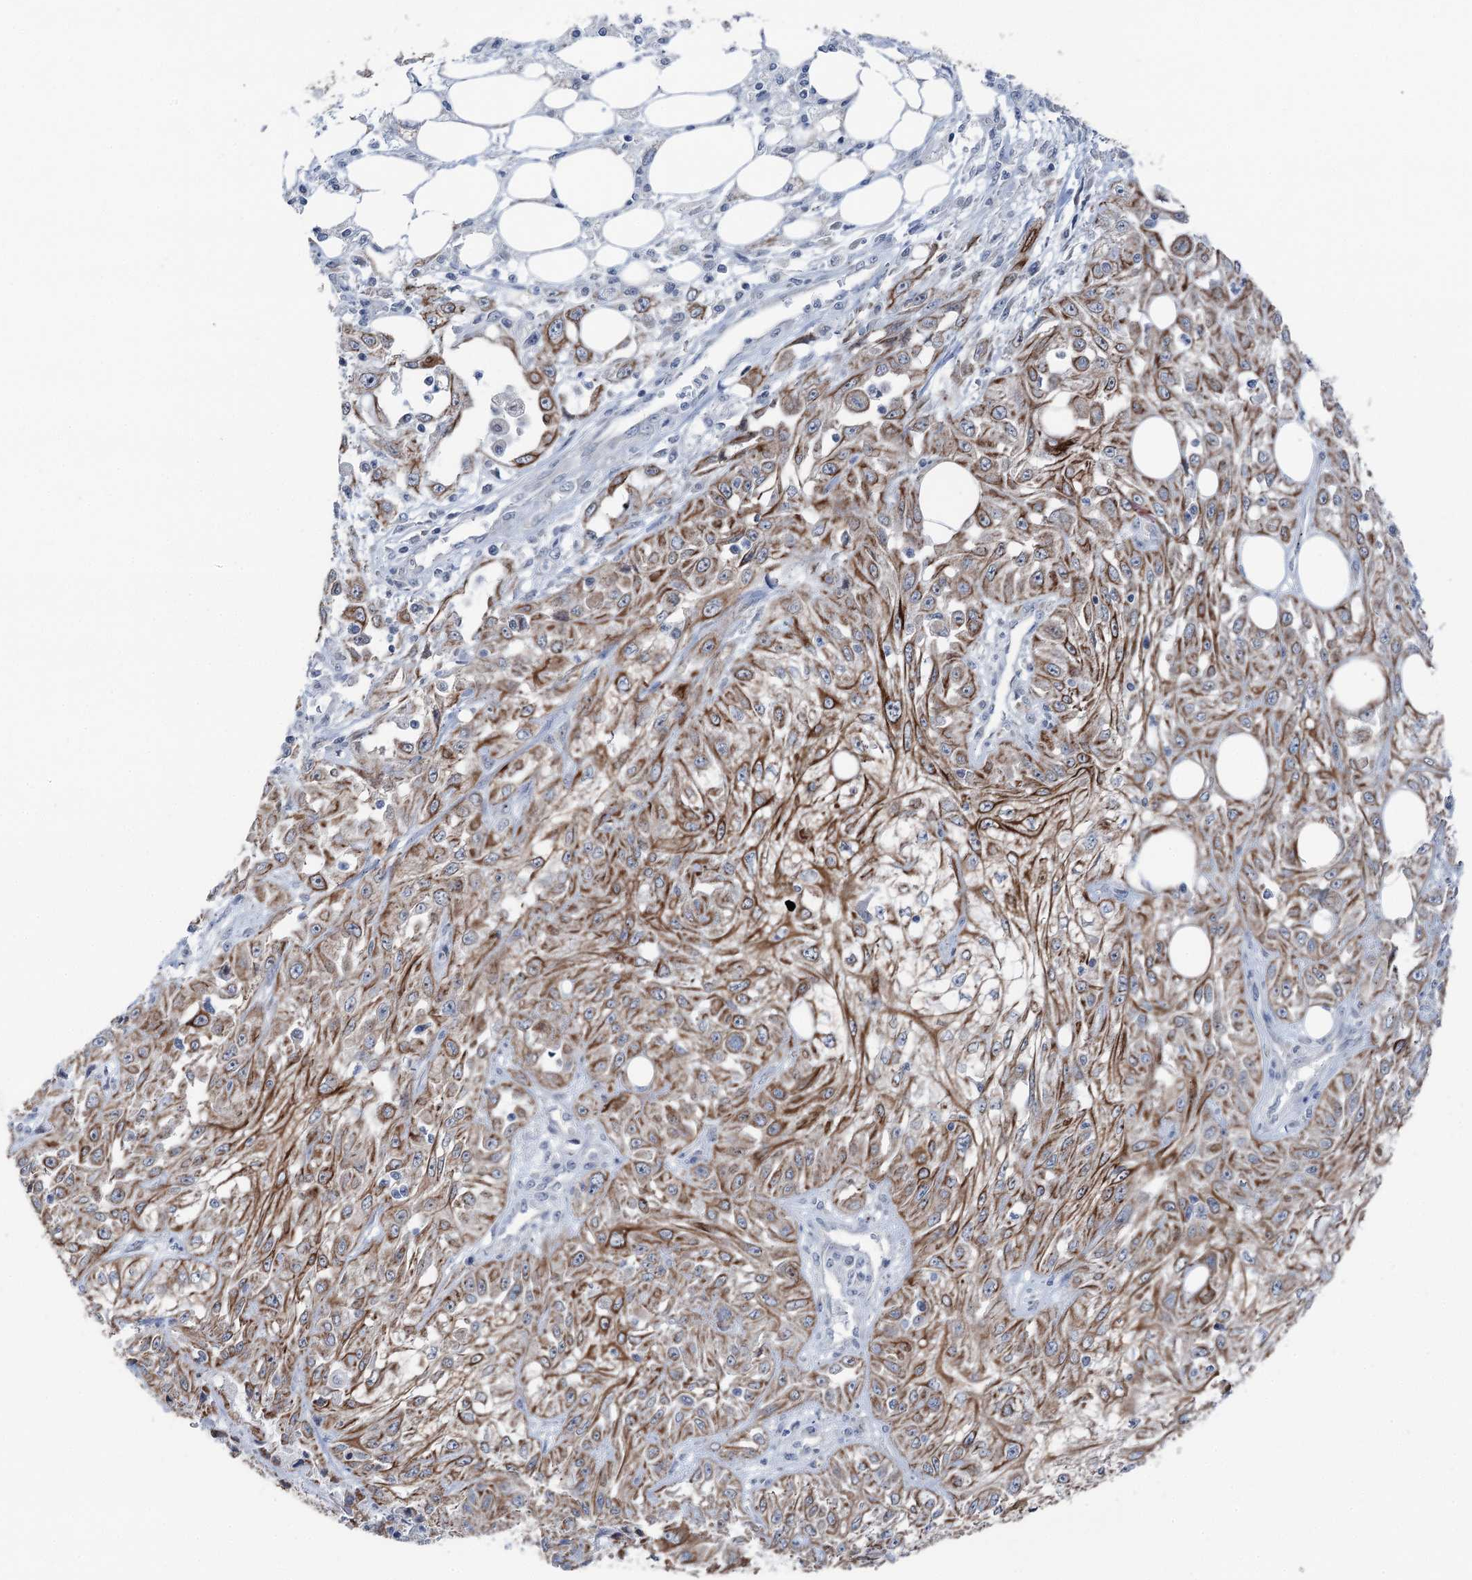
{"staining": {"intensity": "strong", "quantity": ">75%", "location": "cytoplasmic/membranous"}, "tissue": "skin cancer", "cell_type": "Tumor cells", "image_type": "cancer", "snomed": [{"axis": "morphology", "description": "Squamous cell carcinoma, NOS"}, {"axis": "morphology", "description": "Squamous cell carcinoma, metastatic, NOS"}, {"axis": "topography", "description": "Skin"}, {"axis": "topography", "description": "Lymph node"}], "caption": "Human squamous cell carcinoma (skin) stained with a protein marker reveals strong staining in tumor cells.", "gene": "STEEP1", "patient": {"sex": "male", "age": 75}}